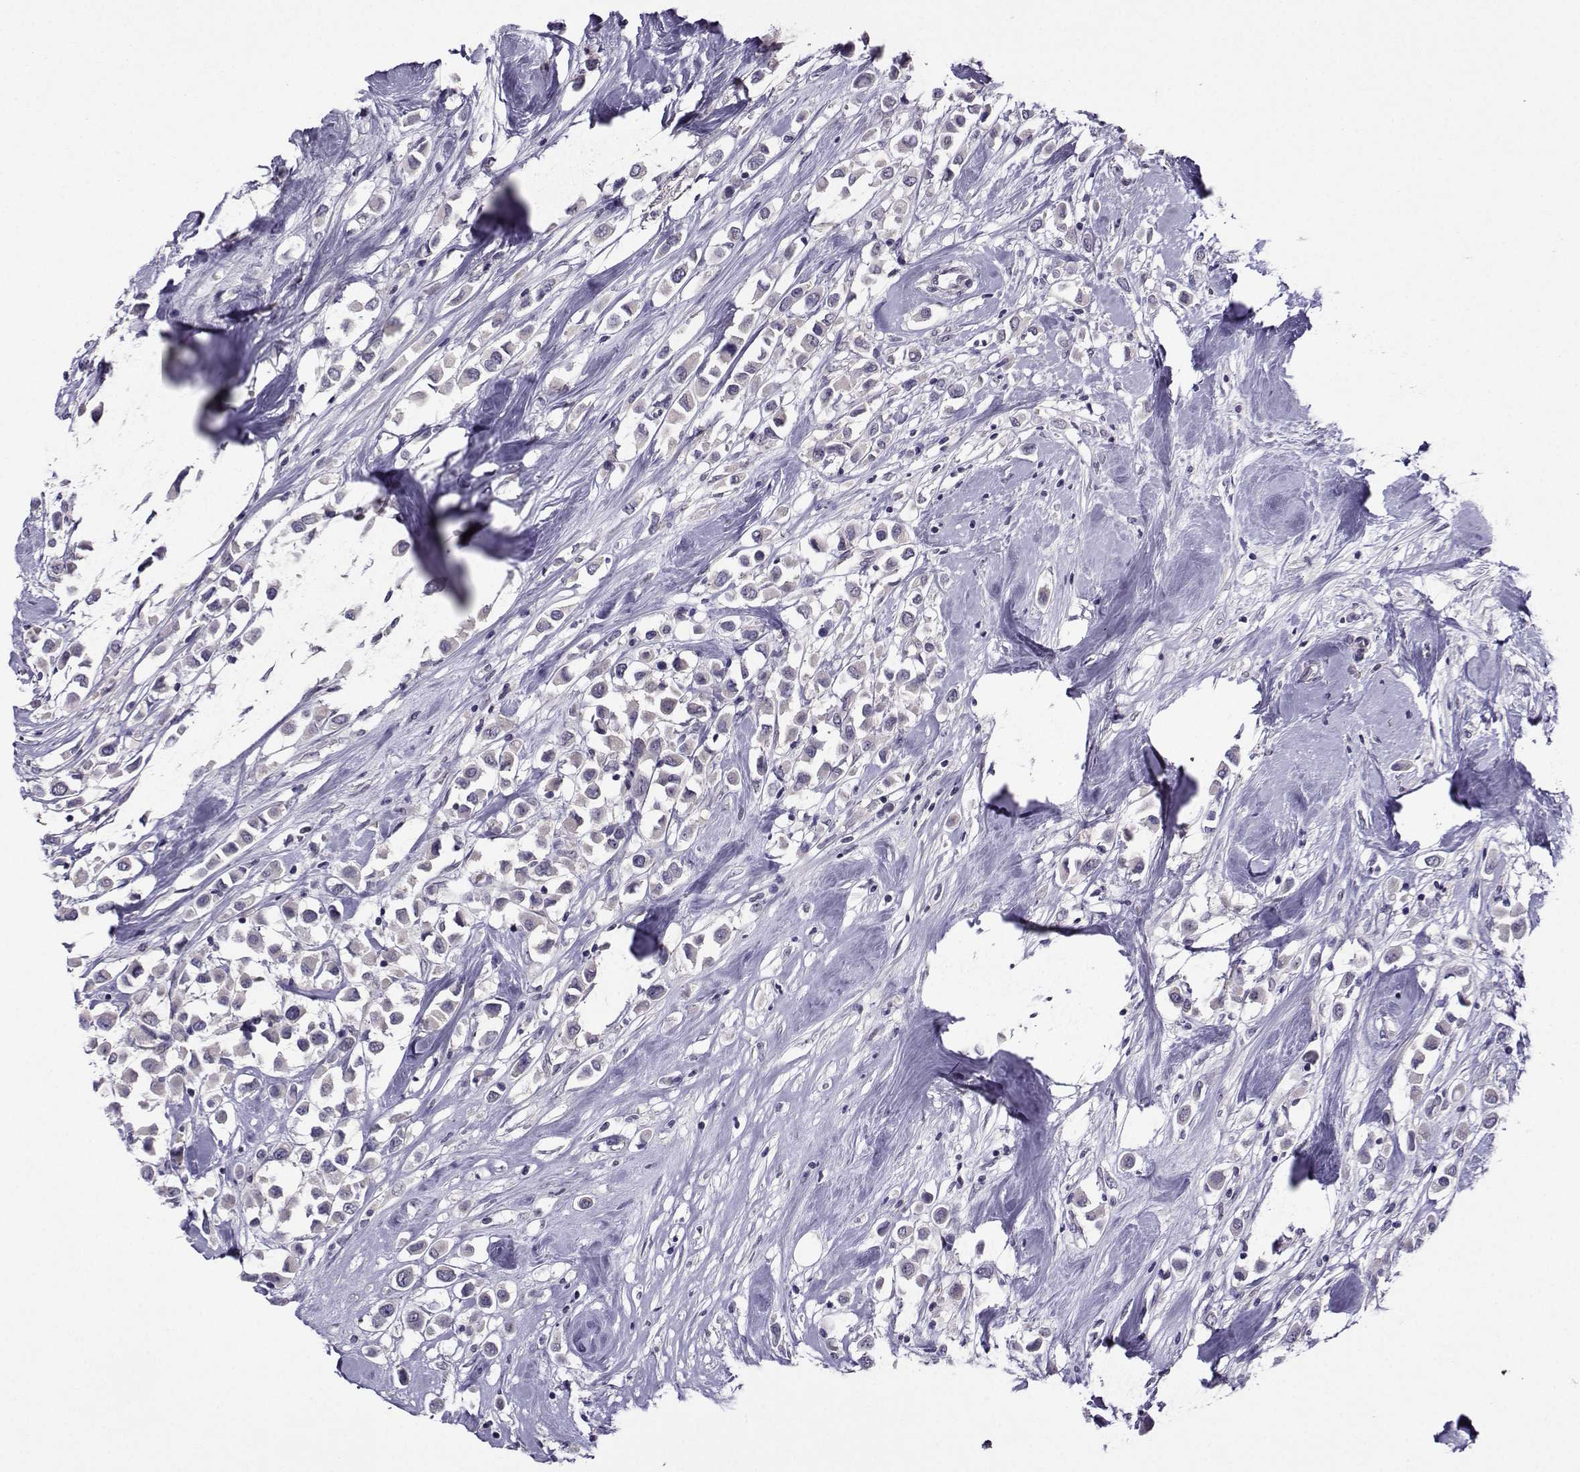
{"staining": {"intensity": "negative", "quantity": "none", "location": "none"}, "tissue": "breast cancer", "cell_type": "Tumor cells", "image_type": "cancer", "snomed": [{"axis": "morphology", "description": "Duct carcinoma"}, {"axis": "topography", "description": "Breast"}], "caption": "IHC photomicrograph of neoplastic tissue: human breast infiltrating ductal carcinoma stained with DAB (3,3'-diaminobenzidine) reveals no significant protein positivity in tumor cells.", "gene": "DDX20", "patient": {"sex": "female", "age": 61}}